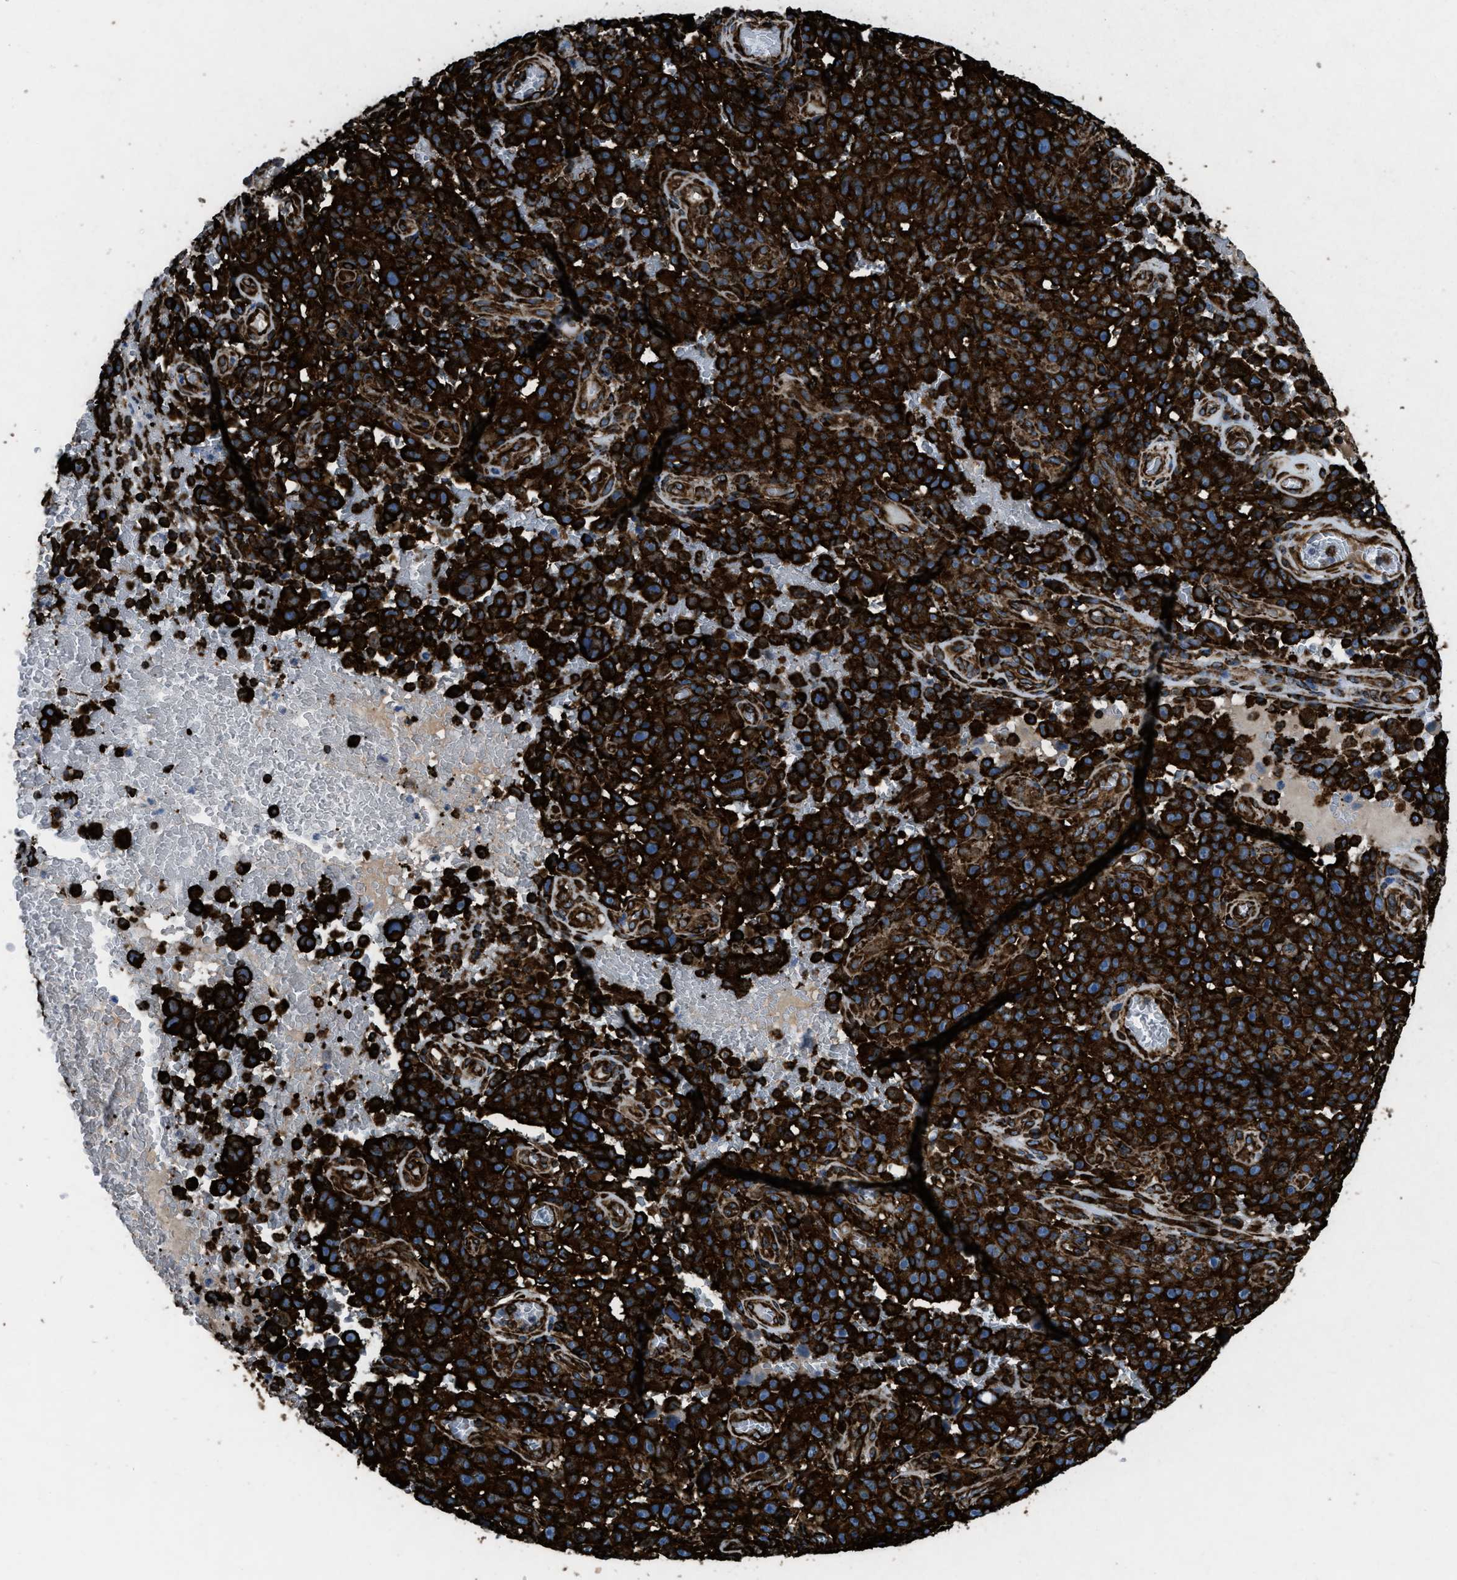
{"staining": {"intensity": "strong", "quantity": ">75%", "location": "cytoplasmic/membranous"}, "tissue": "melanoma", "cell_type": "Tumor cells", "image_type": "cancer", "snomed": [{"axis": "morphology", "description": "Malignant melanoma, NOS"}, {"axis": "topography", "description": "Skin"}], "caption": "Melanoma stained with a protein marker displays strong staining in tumor cells.", "gene": "CAPRIN1", "patient": {"sex": "female", "age": 82}}